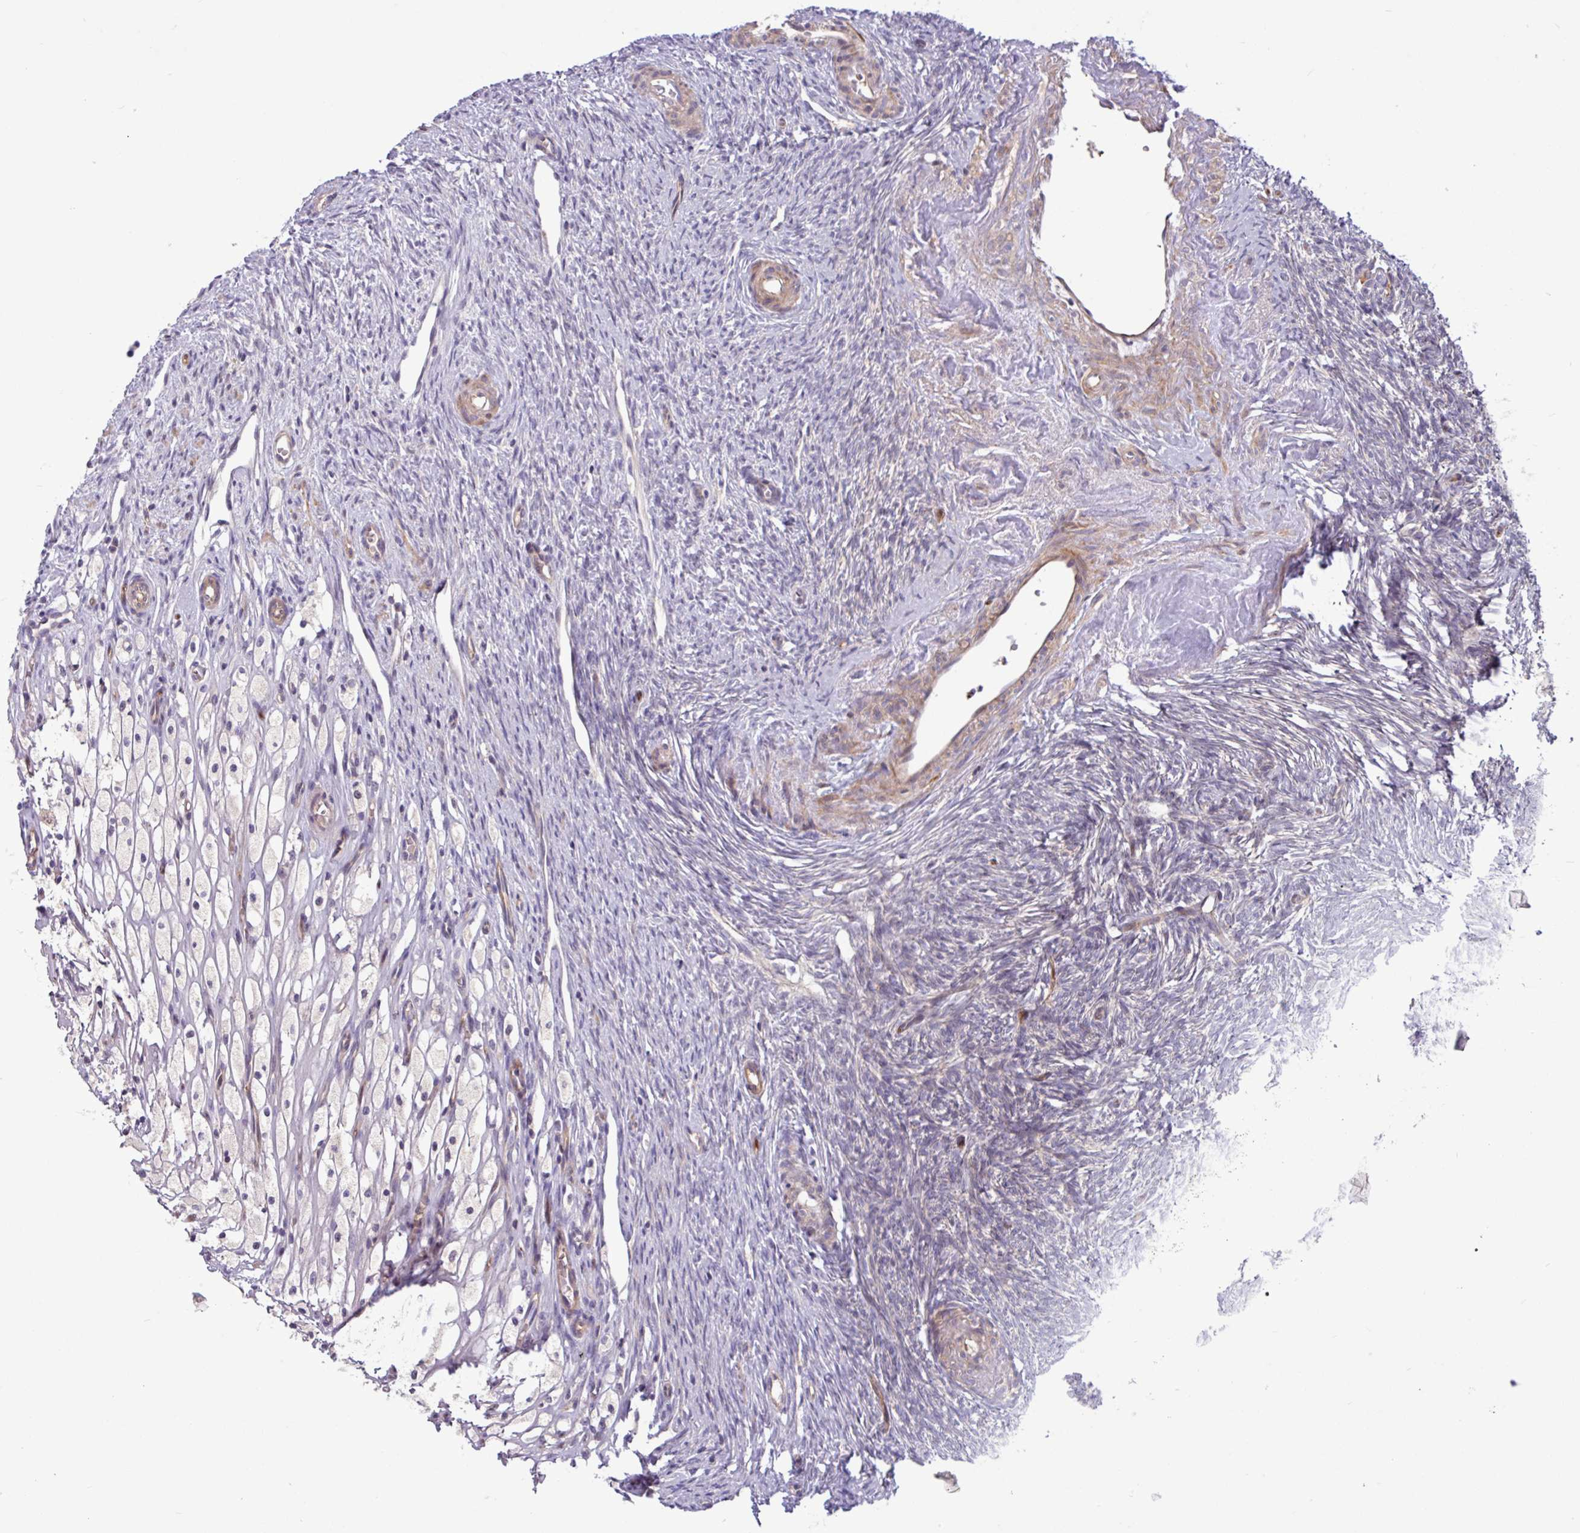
{"staining": {"intensity": "negative", "quantity": "none", "location": "none"}, "tissue": "ovary", "cell_type": "Follicle cells", "image_type": "normal", "snomed": [{"axis": "morphology", "description": "Normal tissue, NOS"}, {"axis": "topography", "description": "Ovary"}], "caption": "This is an immunohistochemistry (IHC) histopathology image of unremarkable ovary. There is no staining in follicle cells.", "gene": "B4GALNT4", "patient": {"sex": "female", "age": 51}}